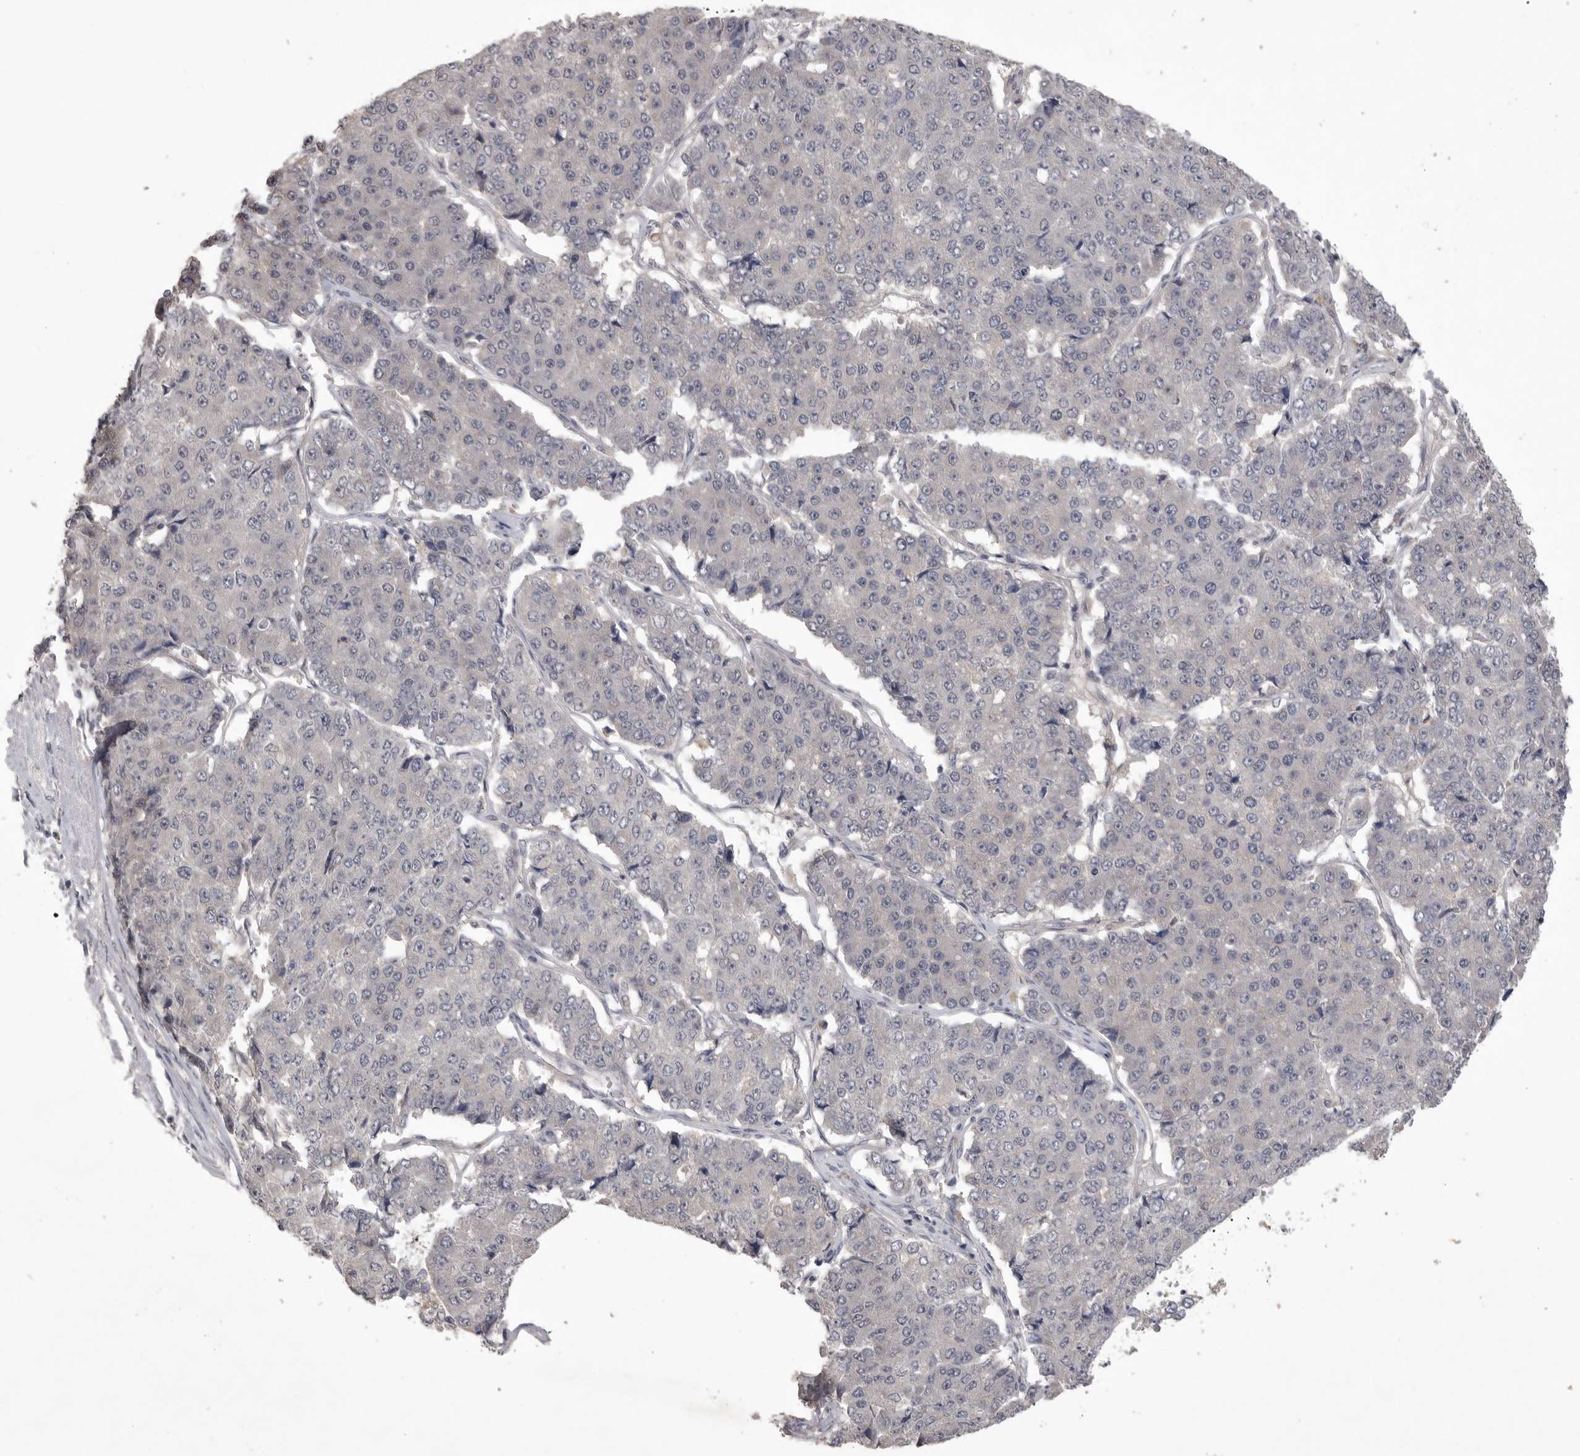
{"staining": {"intensity": "negative", "quantity": "none", "location": "none"}, "tissue": "pancreatic cancer", "cell_type": "Tumor cells", "image_type": "cancer", "snomed": [{"axis": "morphology", "description": "Adenocarcinoma, NOS"}, {"axis": "topography", "description": "Pancreas"}], "caption": "IHC of human adenocarcinoma (pancreatic) reveals no staining in tumor cells. Brightfield microscopy of immunohistochemistry (IHC) stained with DAB (brown) and hematoxylin (blue), captured at high magnification.", "gene": "ZNF114", "patient": {"sex": "male", "age": 50}}